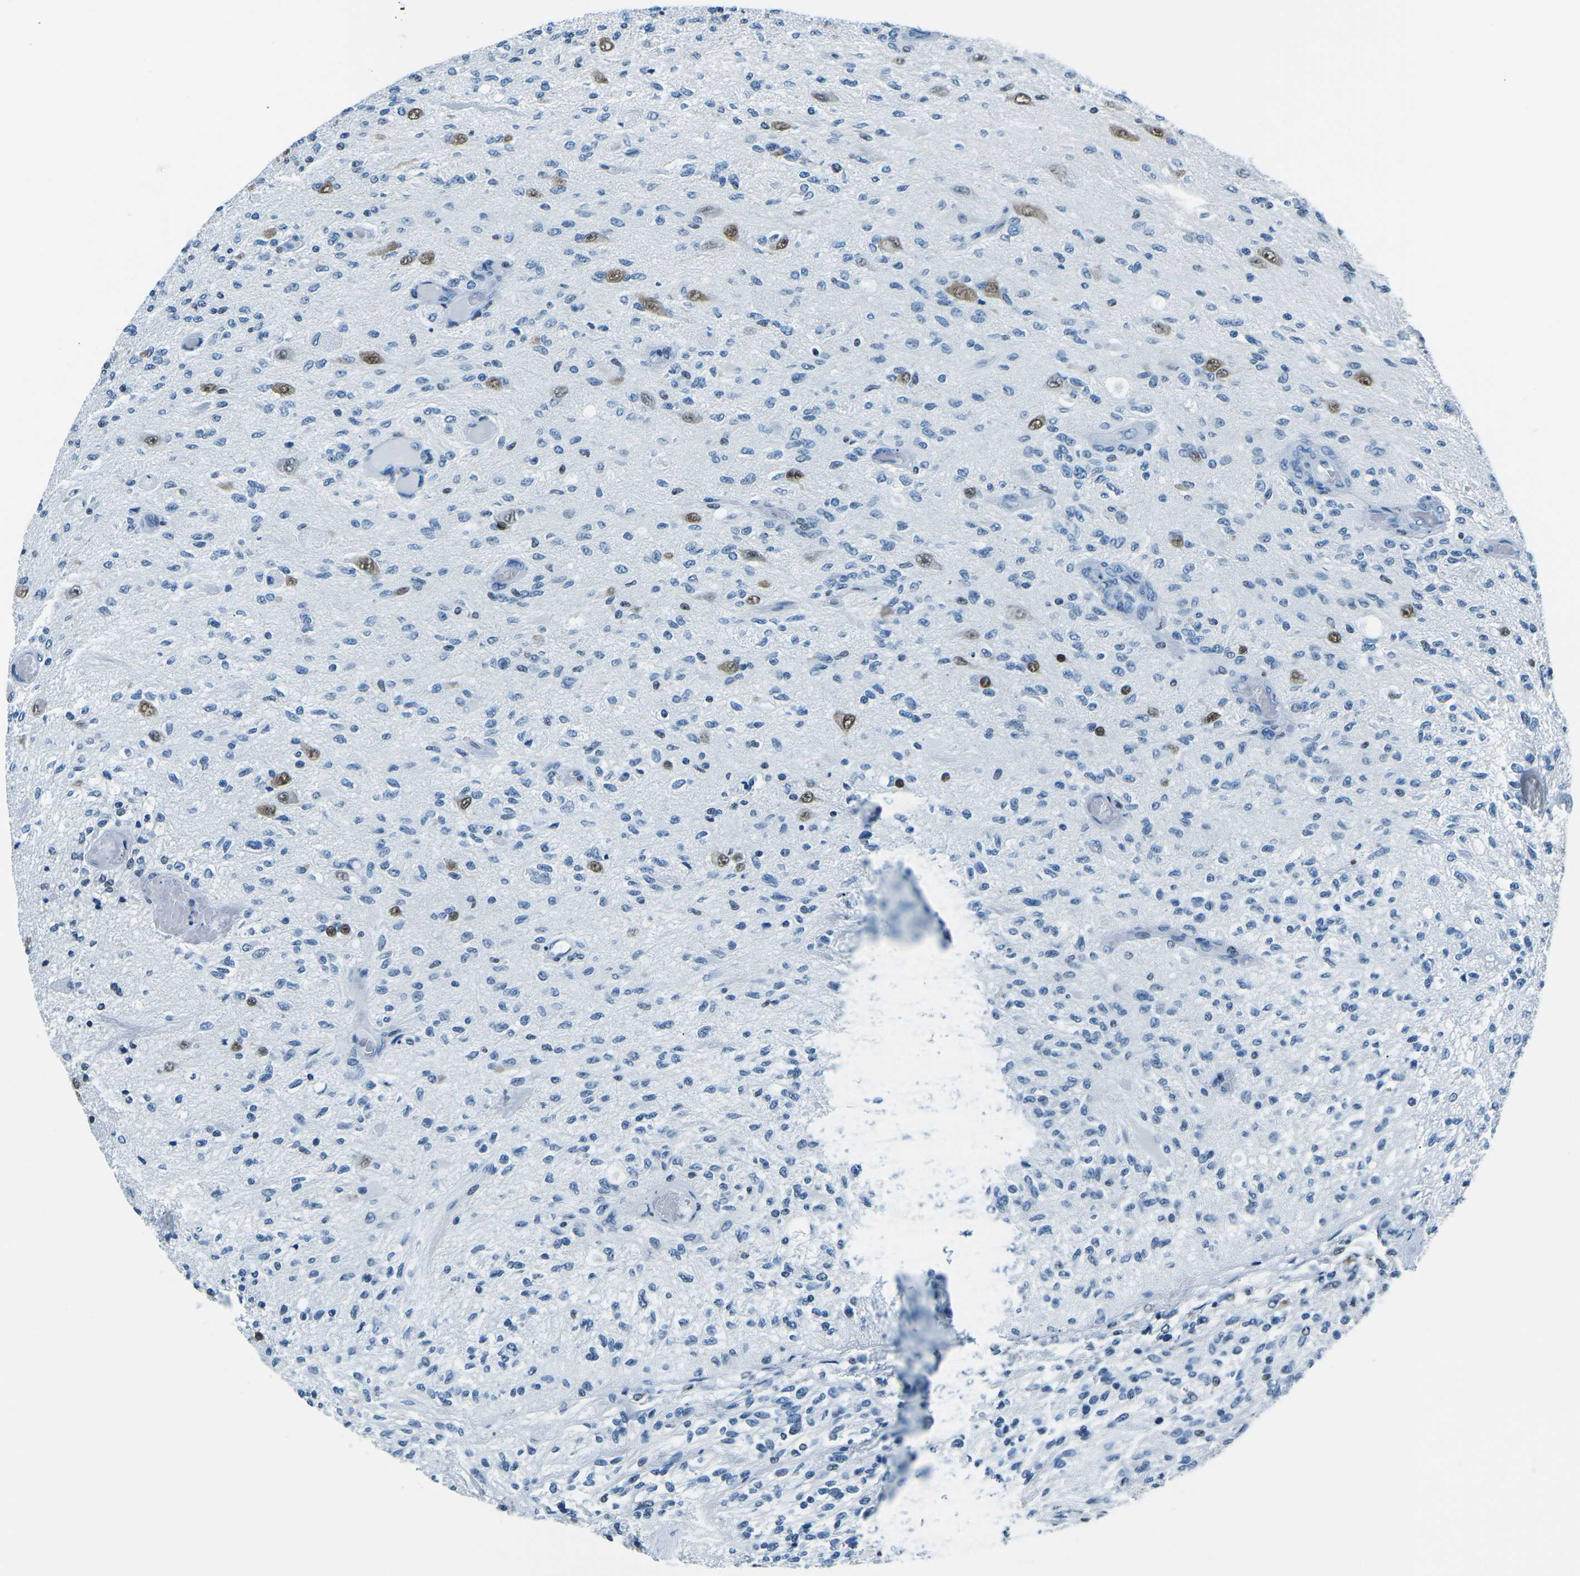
{"staining": {"intensity": "moderate", "quantity": "<25%", "location": "nuclear"}, "tissue": "glioma", "cell_type": "Tumor cells", "image_type": "cancer", "snomed": [{"axis": "morphology", "description": "Normal tissue, NOS"}, {"axis": "morphology", "description": "Glioma, malignant, High grade"}, {"axis": "topography", "description": "Cerebral cortex"}], "caption": "Tumor cells show low levels of moderate nuclear expression in about <25% of cells in malignant high-grade glioma.", "gene": "CELF2", "patient": {"sex": "male", "age": 77}}